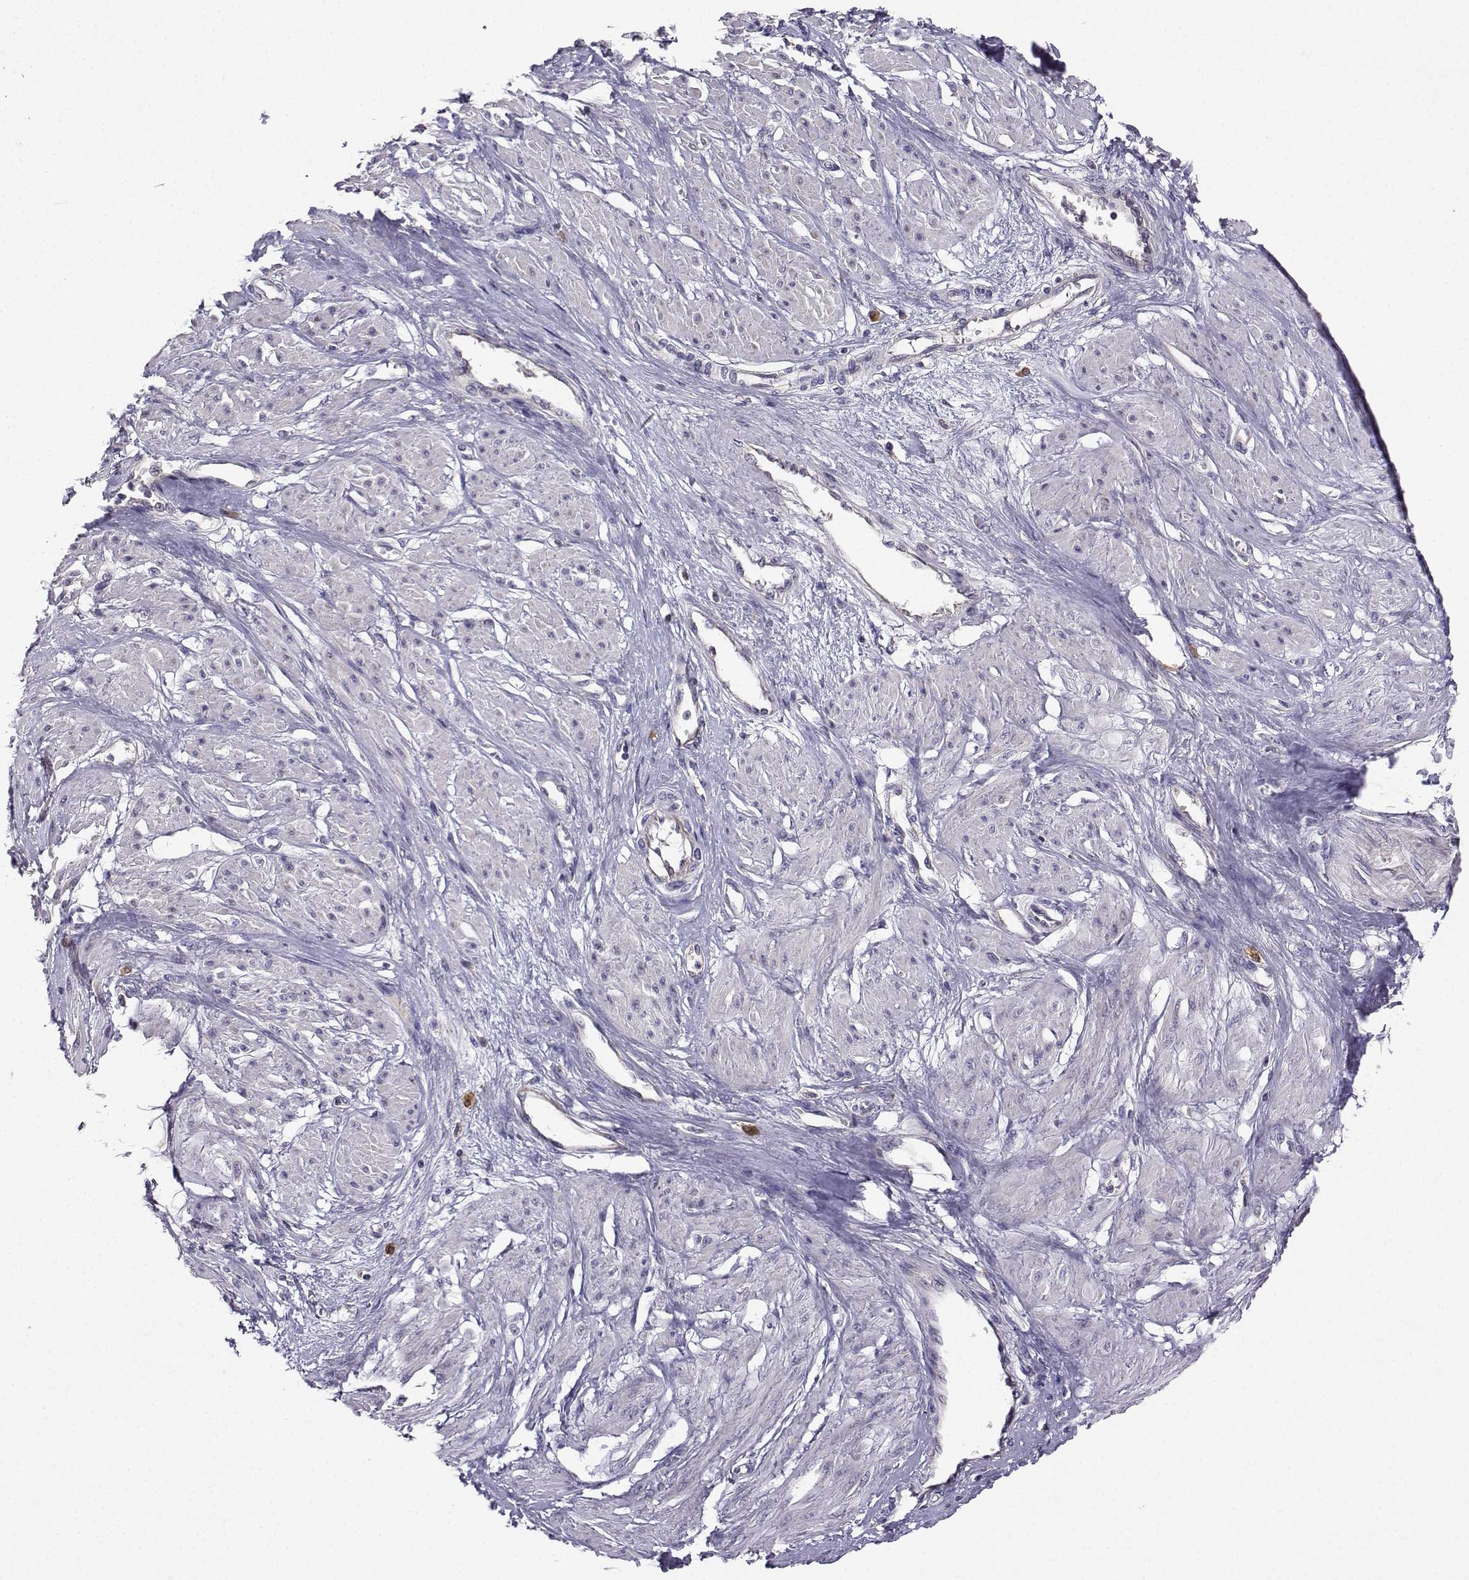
{"staining": {"intensity": "negative", "quantity": "none", "location": "none"}, "tissue": "smooth muscle", "cell_type": "Smooth muscle cells", "image_type": "normal", "snomed": [{"axis": "morphology", "description": "Normal tissue, NOS"}, {"axis": "topography", "description": "Smooth muscle"}, {"axis": "topography", "description": "Uterus"}], "caption": "Immunohistochemical staining of normal human smooth muscle shows no significant positivity in smooth muscle cells.", "gene": "STXBP5", "patient": {"sex": "female", "age": 39}}